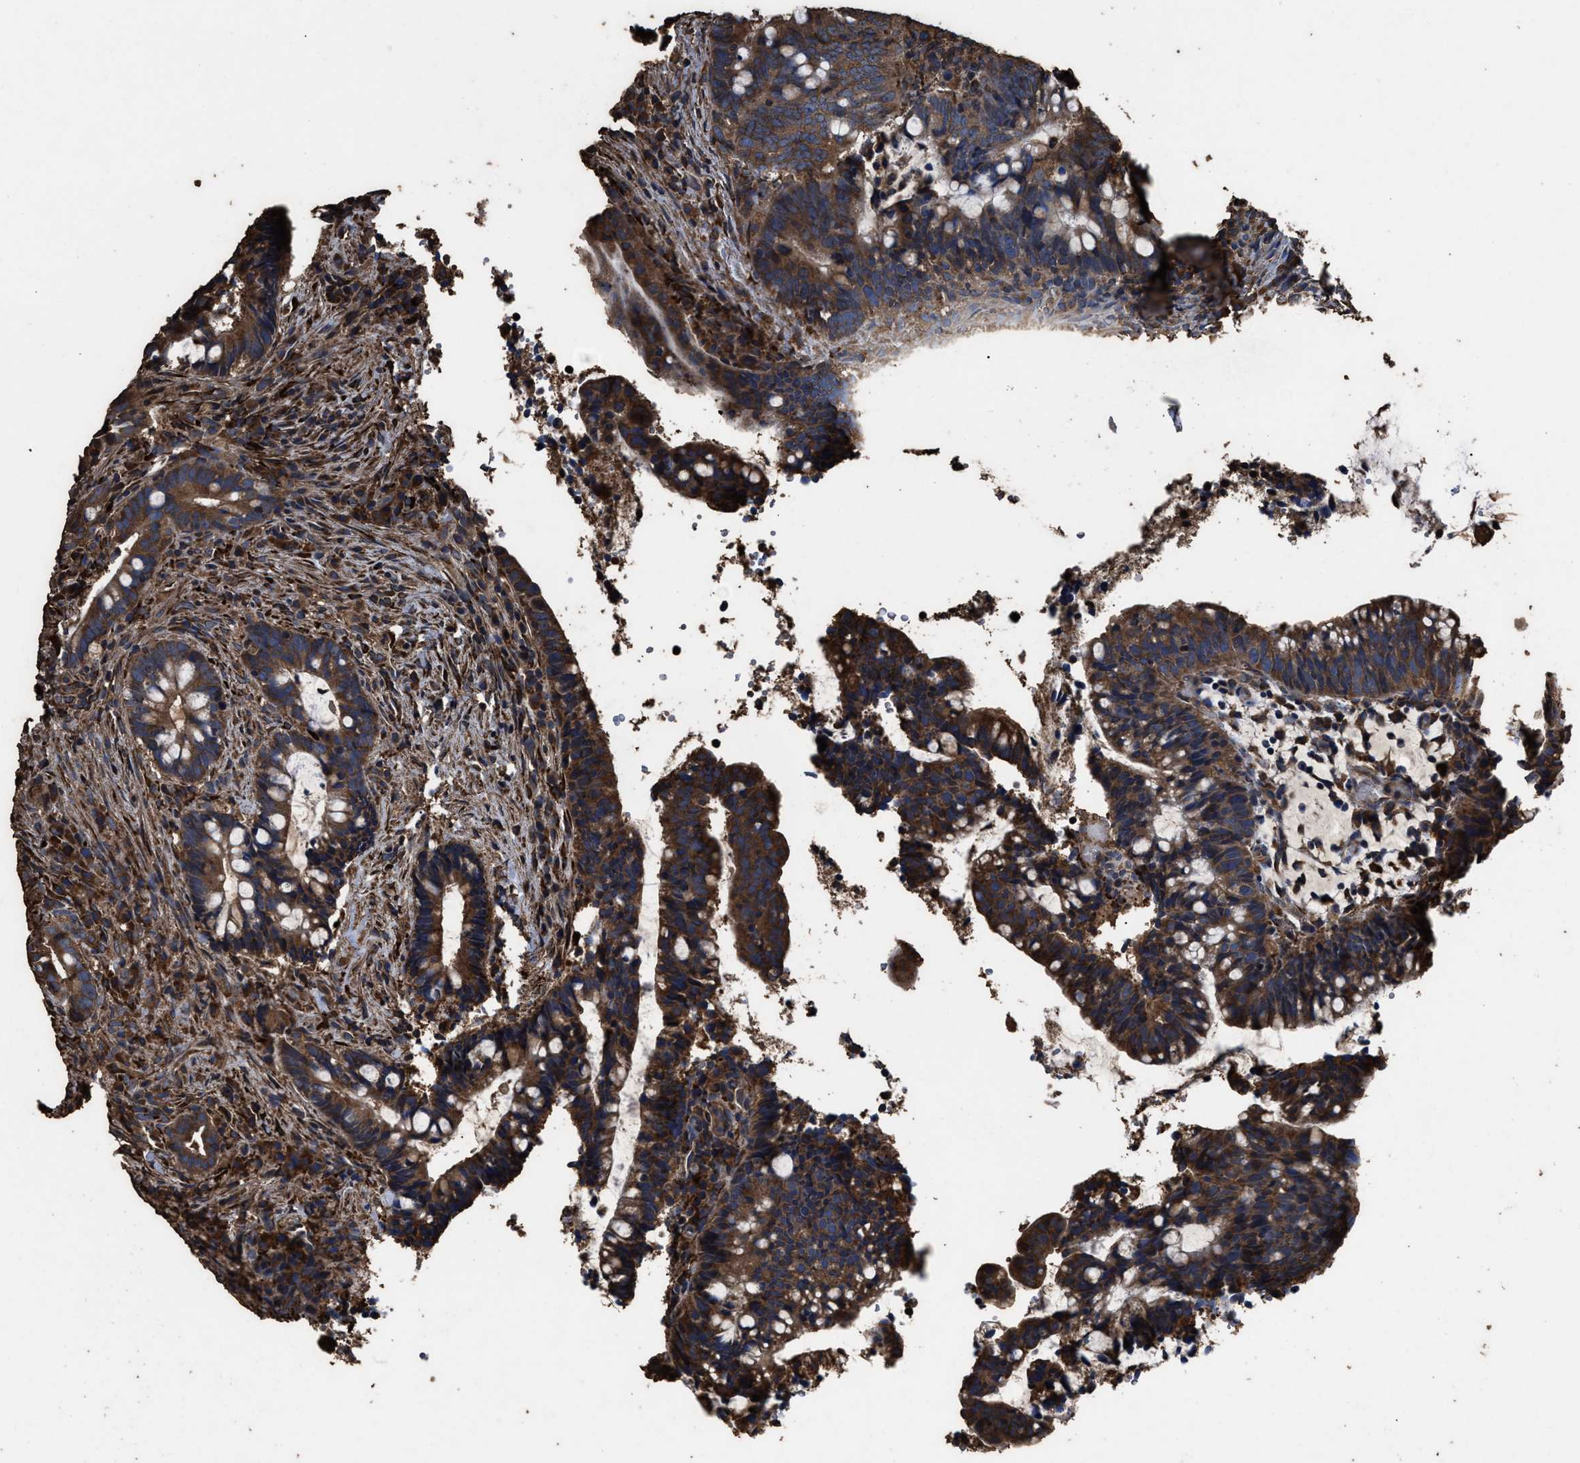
{"staining": {"intensity": "strong", "quantity": ">75%", "location": "cytoplasmic/membranous"}, "tissue": "colorectal cancer", "cell_type": "Tumor cells", "image_type": "cancer", "snomed": [{"axis": "morphology", "description": "Adenocarcinoma, NOS"}, {"axis": "topography", "description": "Colon"}], "caption": "Colorectal cancer was stained to show a protein in brown. There is high levels of strong cytoplasmic/membranous expression in about >75% of tumor cells.", "gene": "ZMYND19", "patient": {"sex": "female", "age": 66}}